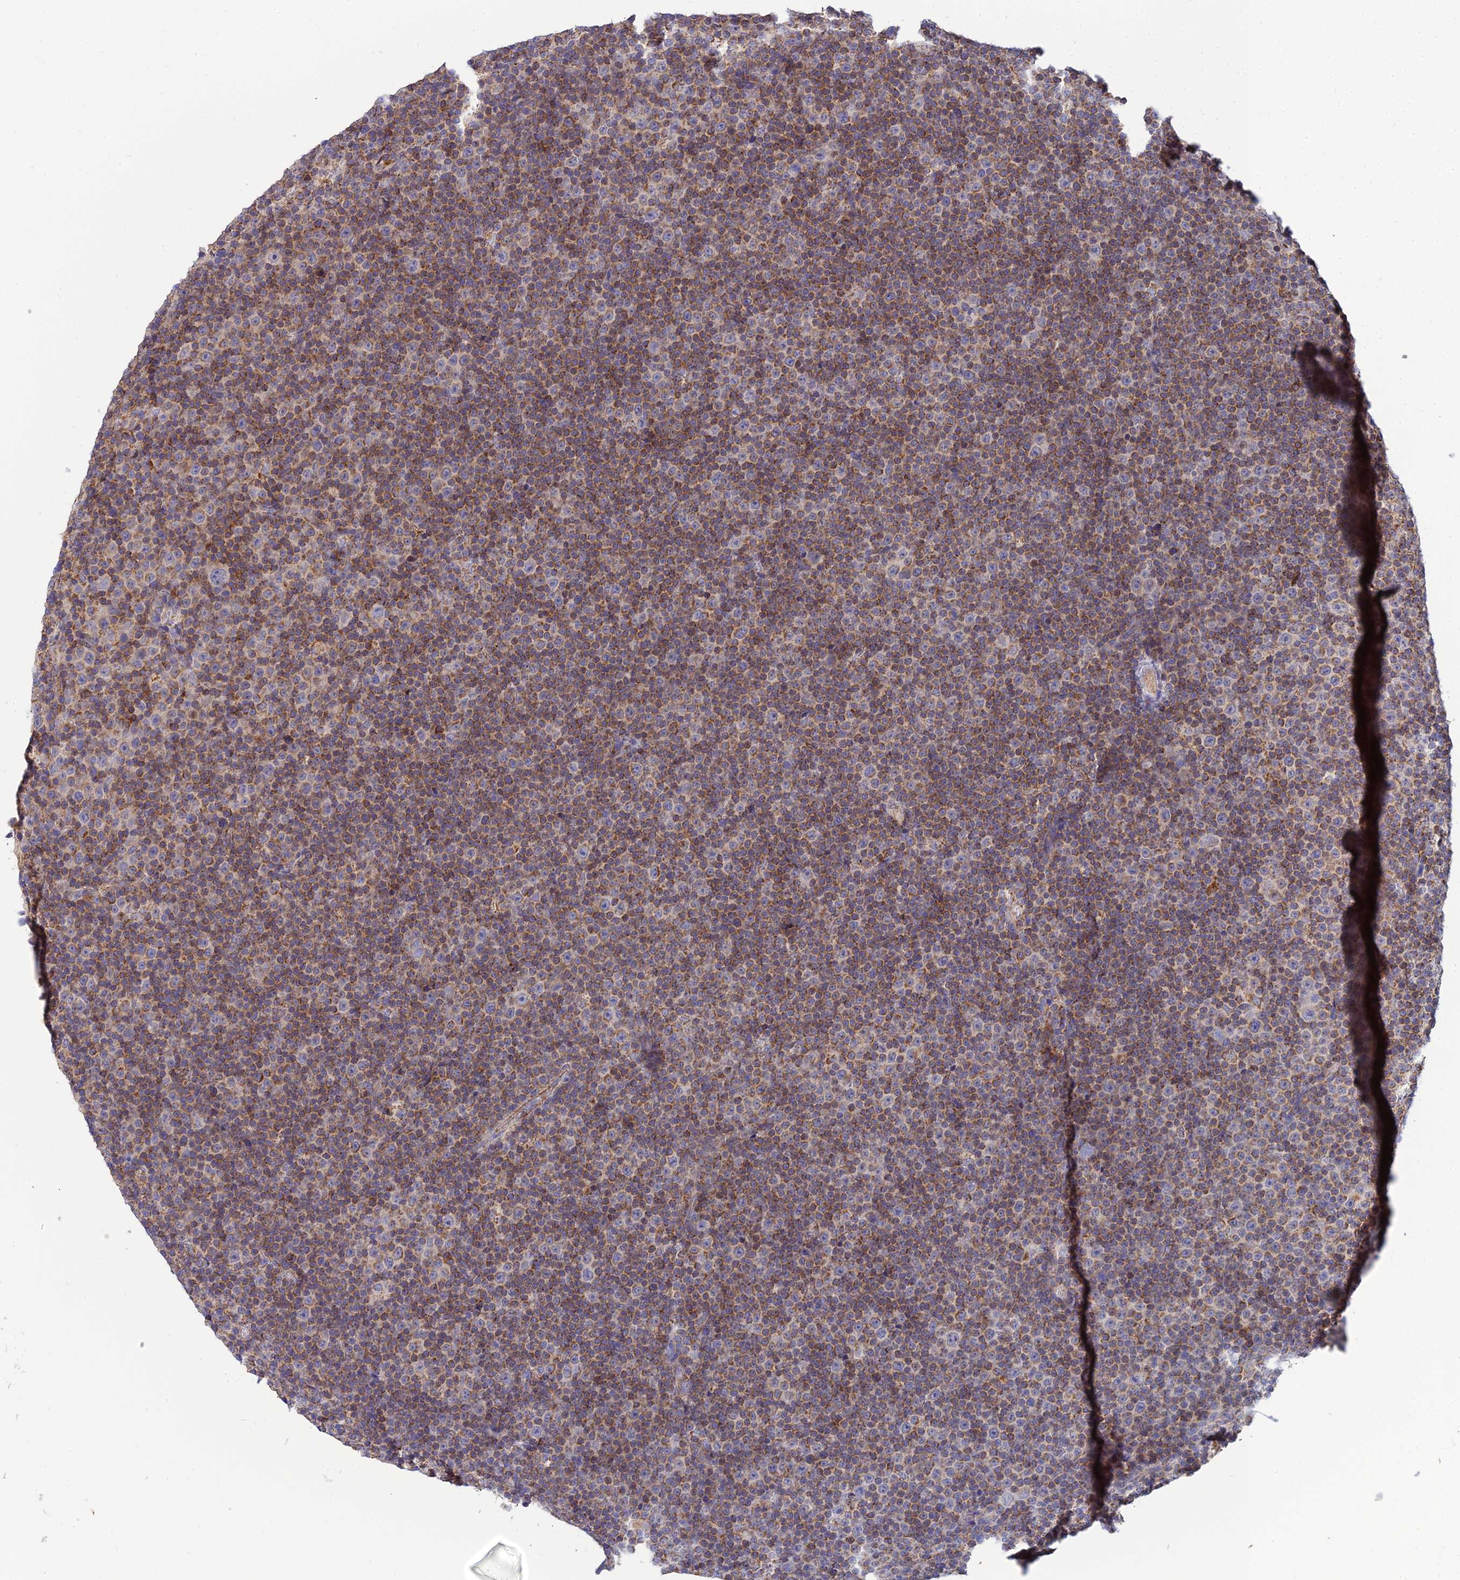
{"staining": {"intensity": "moderate", "quantity": "25%-75%", "location": "cytoplasmic/membranous"}, "tissue": "lymphoma", "cell_type": "Tumor cells", "image_type": "cancer", "snomed": [{"axis": "morphology", "description": "Malignant lymphoma, non-Hodgkin's type, Low grade"}, {"axis": "topography", "description": "Lymph node"}], "caption": "Human malignant lymphoma, non-Hodgkin's type (low-grade) stained with a protein marker exhibits moderate staining in tumor cells.", "gene": "NIPSNAP3A", "patient": {"sex": "female", "age": 67}}